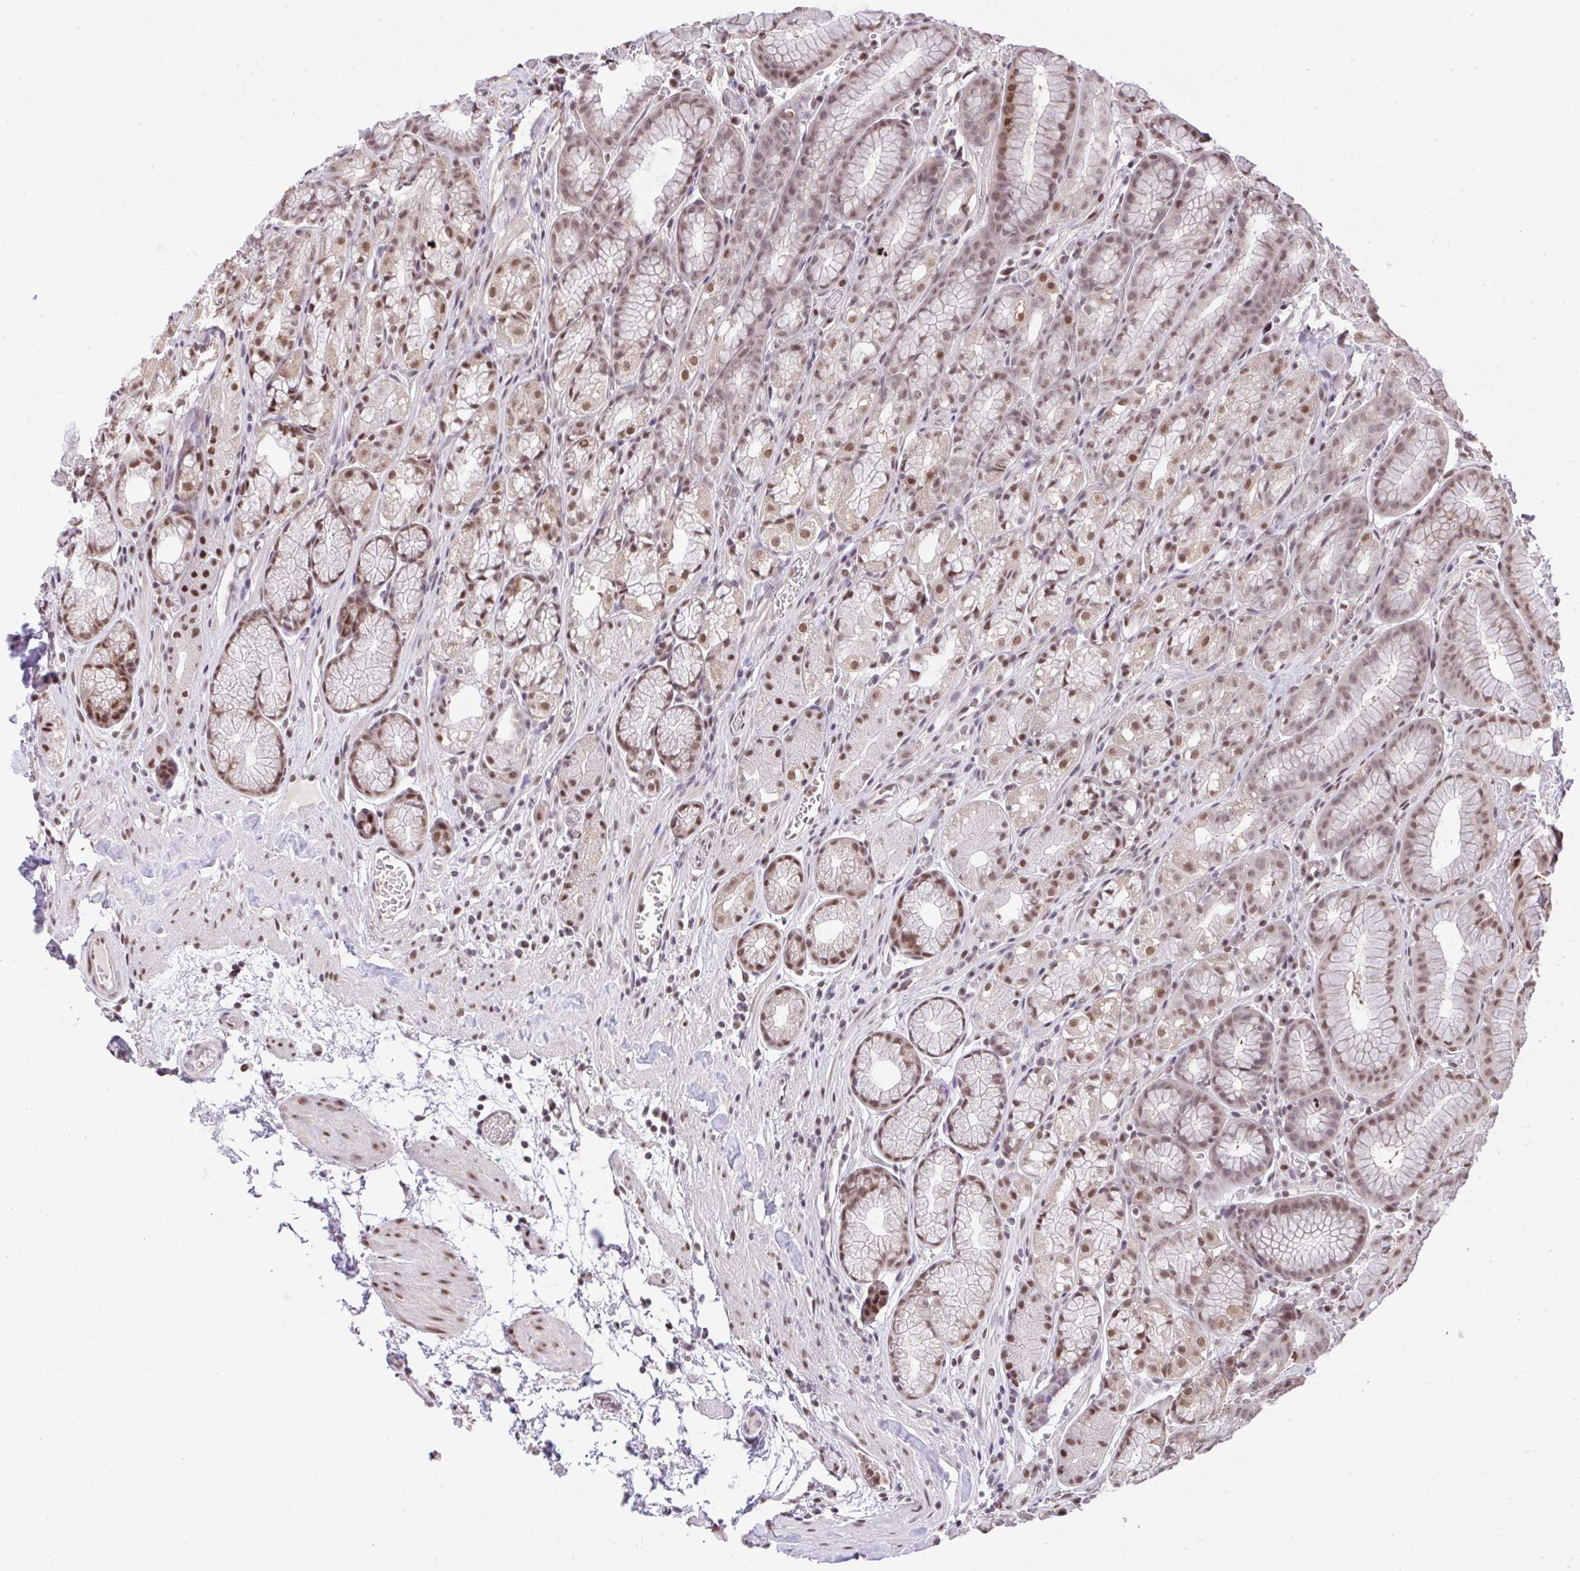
{"staining": {"intensity": "weak", "quantity": "25%-75%", "location": "nuclear"}, "tissue": "stomach", "cell_type": "Glandular cells", "image_type": "normal", "snomed": [{"axis": "morphology", "description": "Normal tissue, NOS"}, {"axis": "topography", "description": "Smooth muscle"}, {"axis": "topography", "description": "Stomach"}], "caption": "Protein analysis of normal stomach displays weak nuclear expression in about 25%-75% of glandular cells. The staining was performed using DAB (3,3'-diaminobenzidine), with brown indicating positive protein expression. Nuclei are stained blue with hematoxylin.", "gene": "GLIS3", "patient": {"sex": "male", "age": 70}}